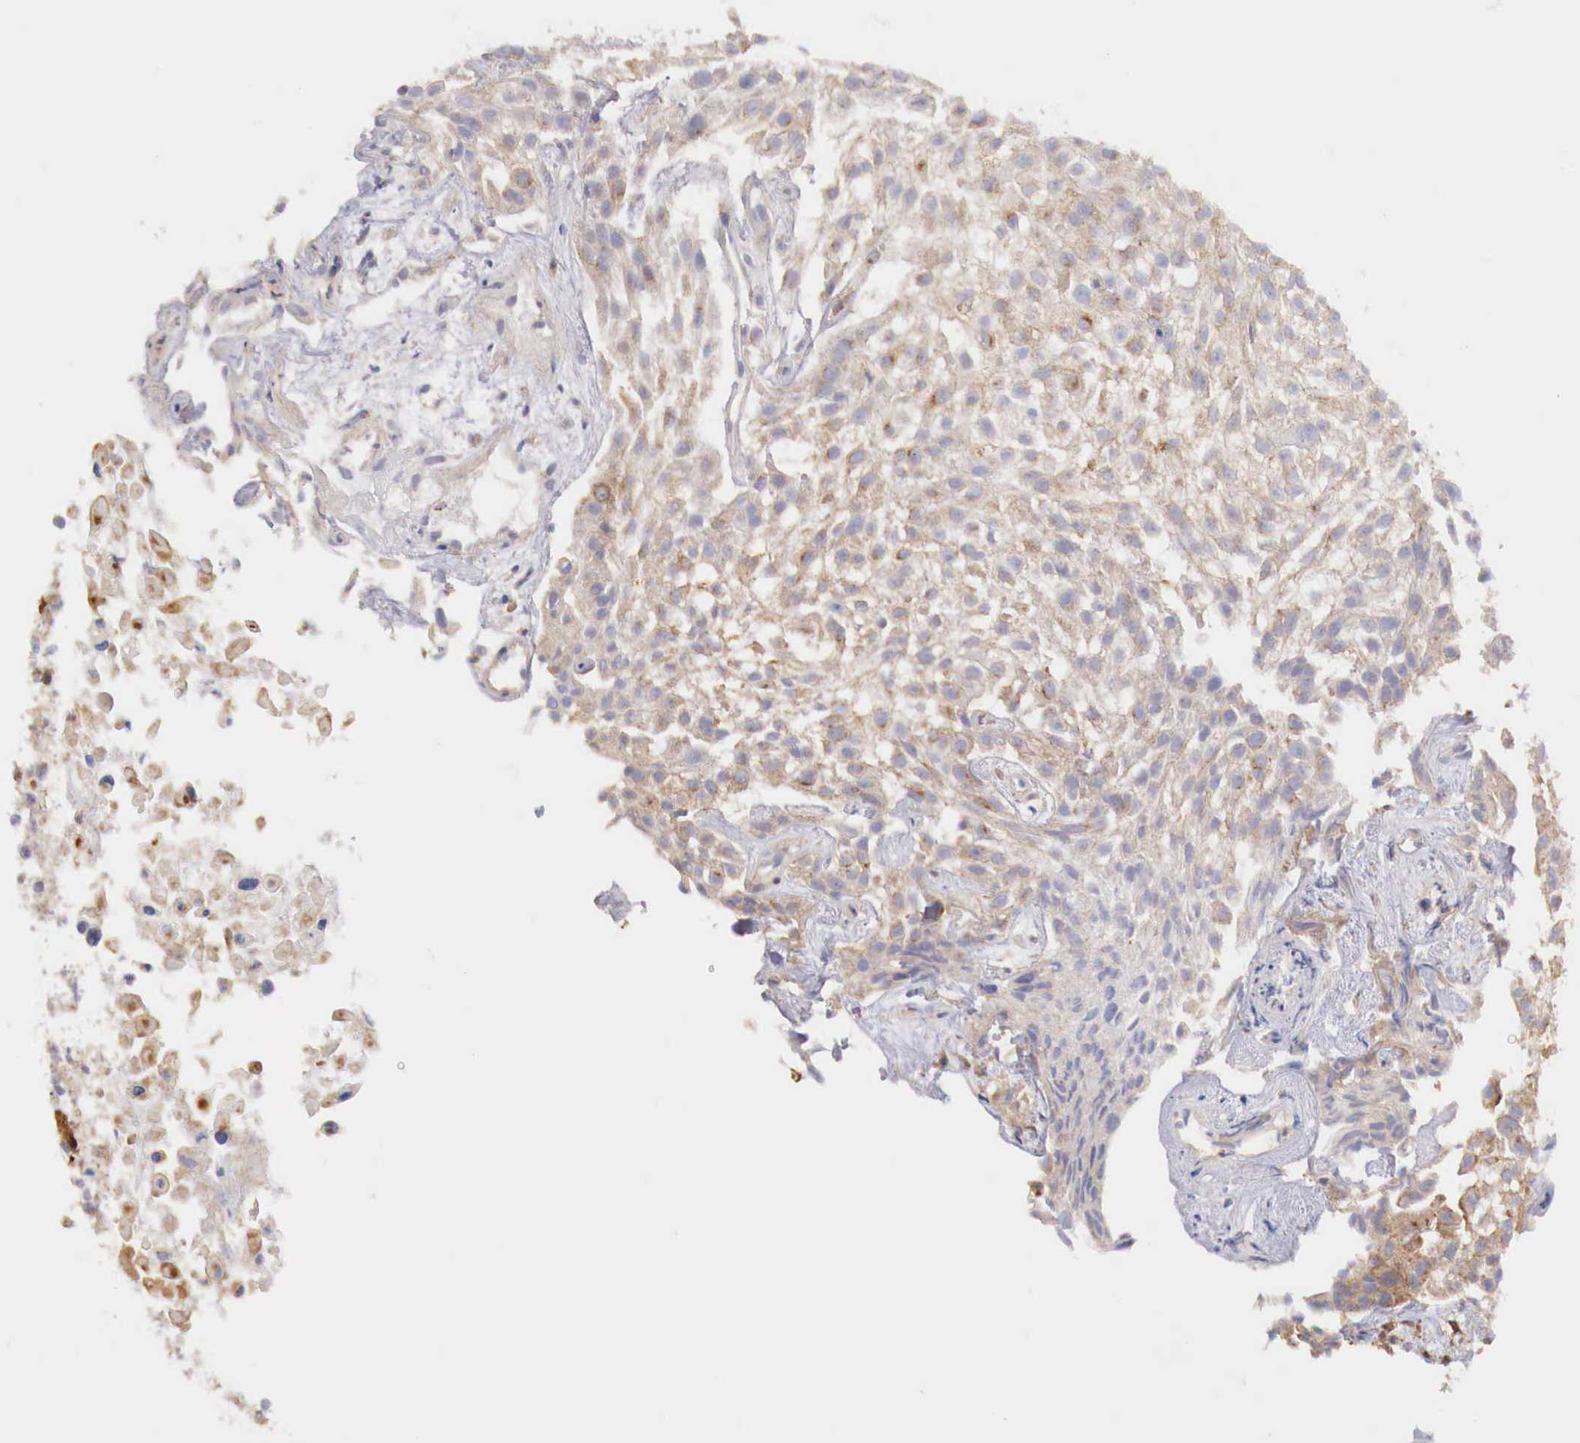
{"staining": {"intensity": "weak", "quantity": "25%-75%", "location": "cytoplasmic/membranous"}, "tissue": "urothelial cancer", "cell_type": "Tumor cells", "image_type": "cancer", "snomed": [{"axis": "morphology", "description": "Urothelial carcinoma, High grade"}, {"axis": "topography", "description": "Urinary bladder"}], "caption": "The histopathology image demonstrates staining of urothelial carcinoma (high-grade), revealing weak cytoplasmic/membranous protein positivity (brown color) within tumor cells.", "gene": "KLHDC7B", "patient": {"sex": "male", "age": 56}}